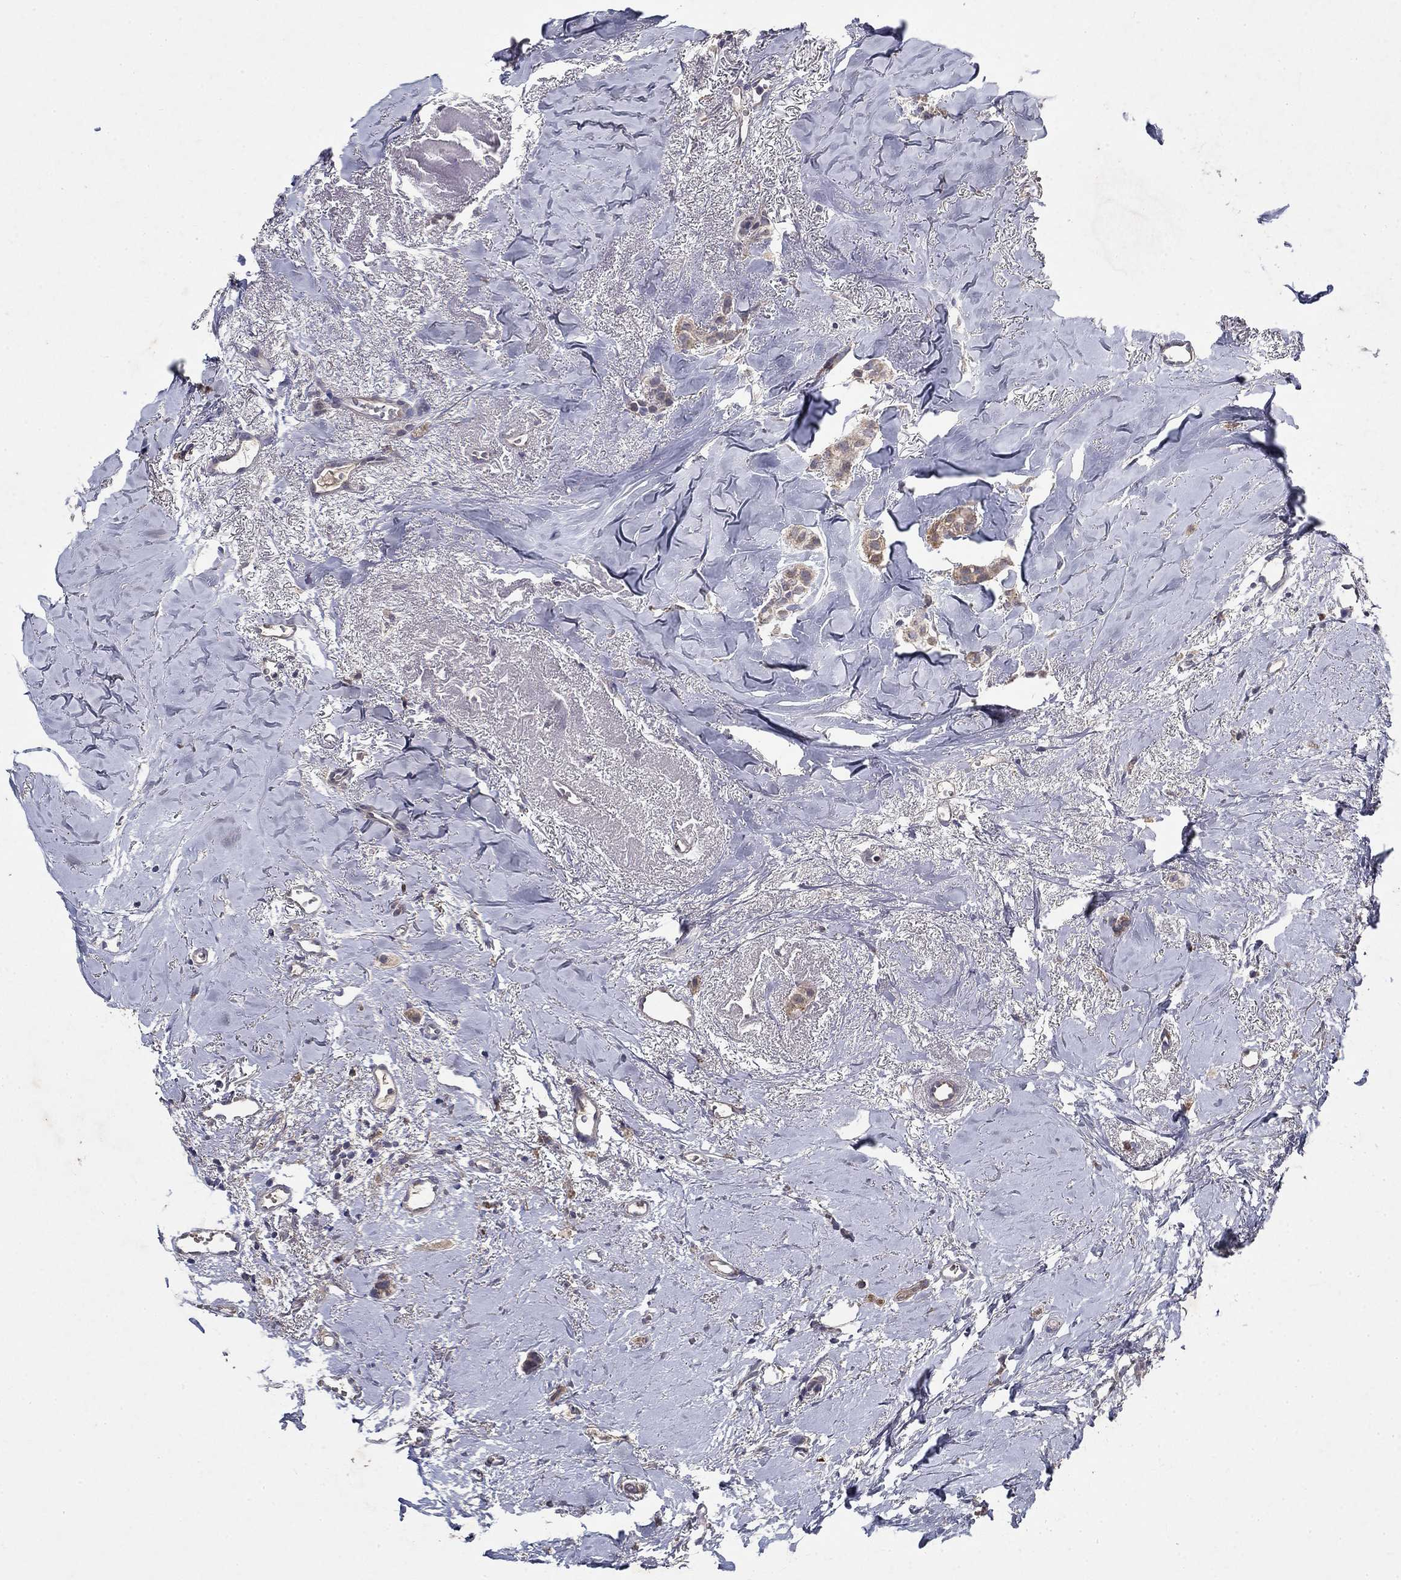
{"staining": {"intensity": "moderate", "quantity": "25%-75%", "location": "cytoplasmic/membranous"}, "tissue": "breast cancer", "cell_type": "Tumor cells", "image_type": "cancer", "snomed": [{"axis": "morphology", "description": "Duct carcinoma"}, {"axis": "topography", "description": "Breast"}], "caption": "The micrograph displays a brown stain indicating the presence of a protein in the cytoplasmic/membranous of tumor cells in breast cancer. (brown staining indicates protein expression, while blue staining denotes nuclei).", "gene": "PROZ", "patient": {"sex": "female", "age": 85}}